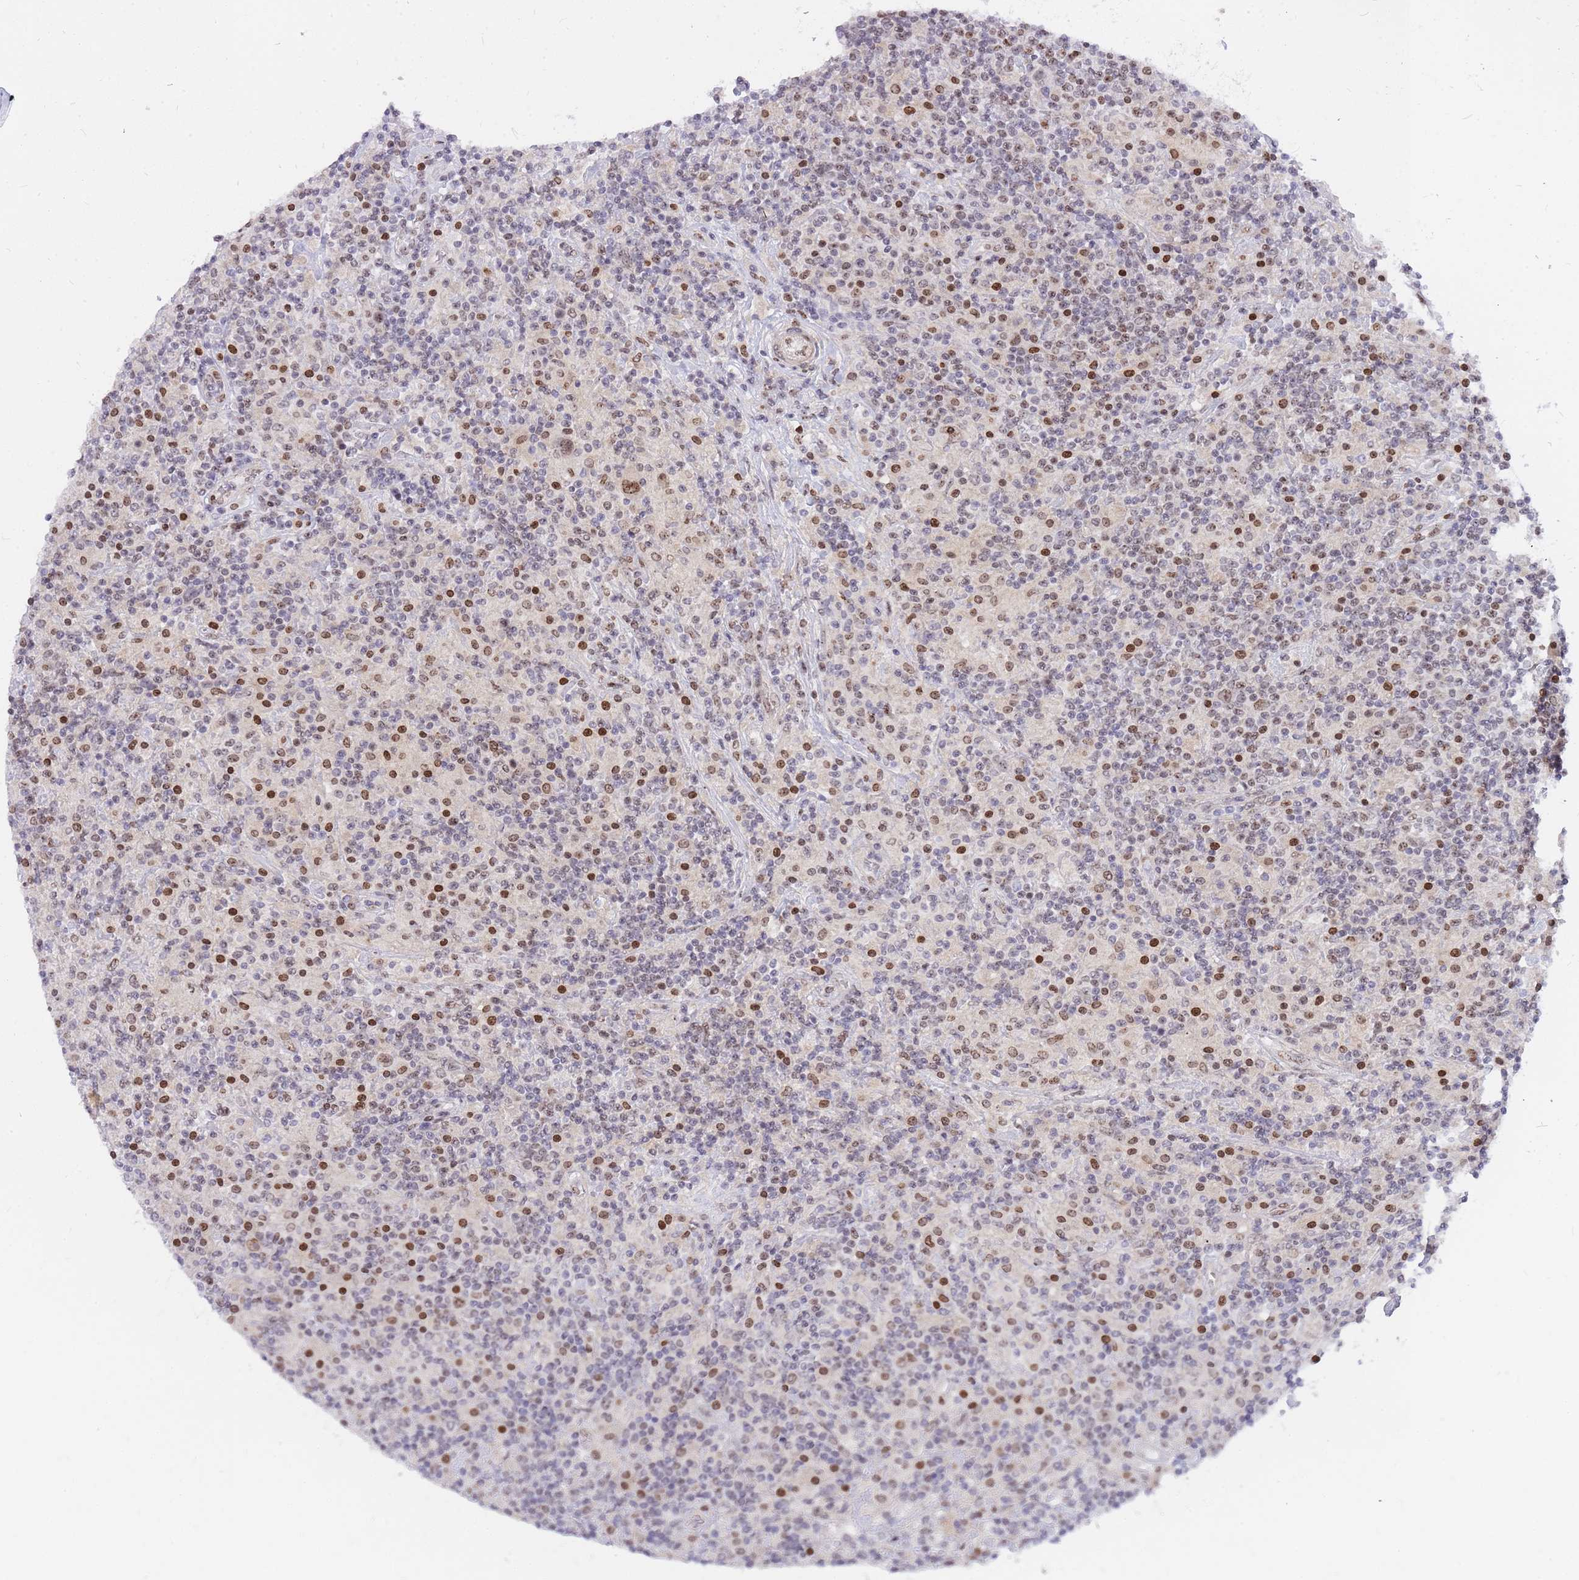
{"staining": {"intensity": "moderate", "quantity": ">75%", "location": "nuclear"}, "tissue": "lymphoma", "cell_type": "Tumor cells", "image_type": "cancer", "snomed": [{"axis": "morphology", "description": "Hodgkin's disease, NOS"}, {"axis": "topography", "description": "Lymph node"}], "caption": "About >75% of tumor cells in human lymphoma show moderate nuclear protein expression as visualized by brown immunohistochemical staining.", "gene": "TLE2", "patient": {"sex": "male", "age": 70}}